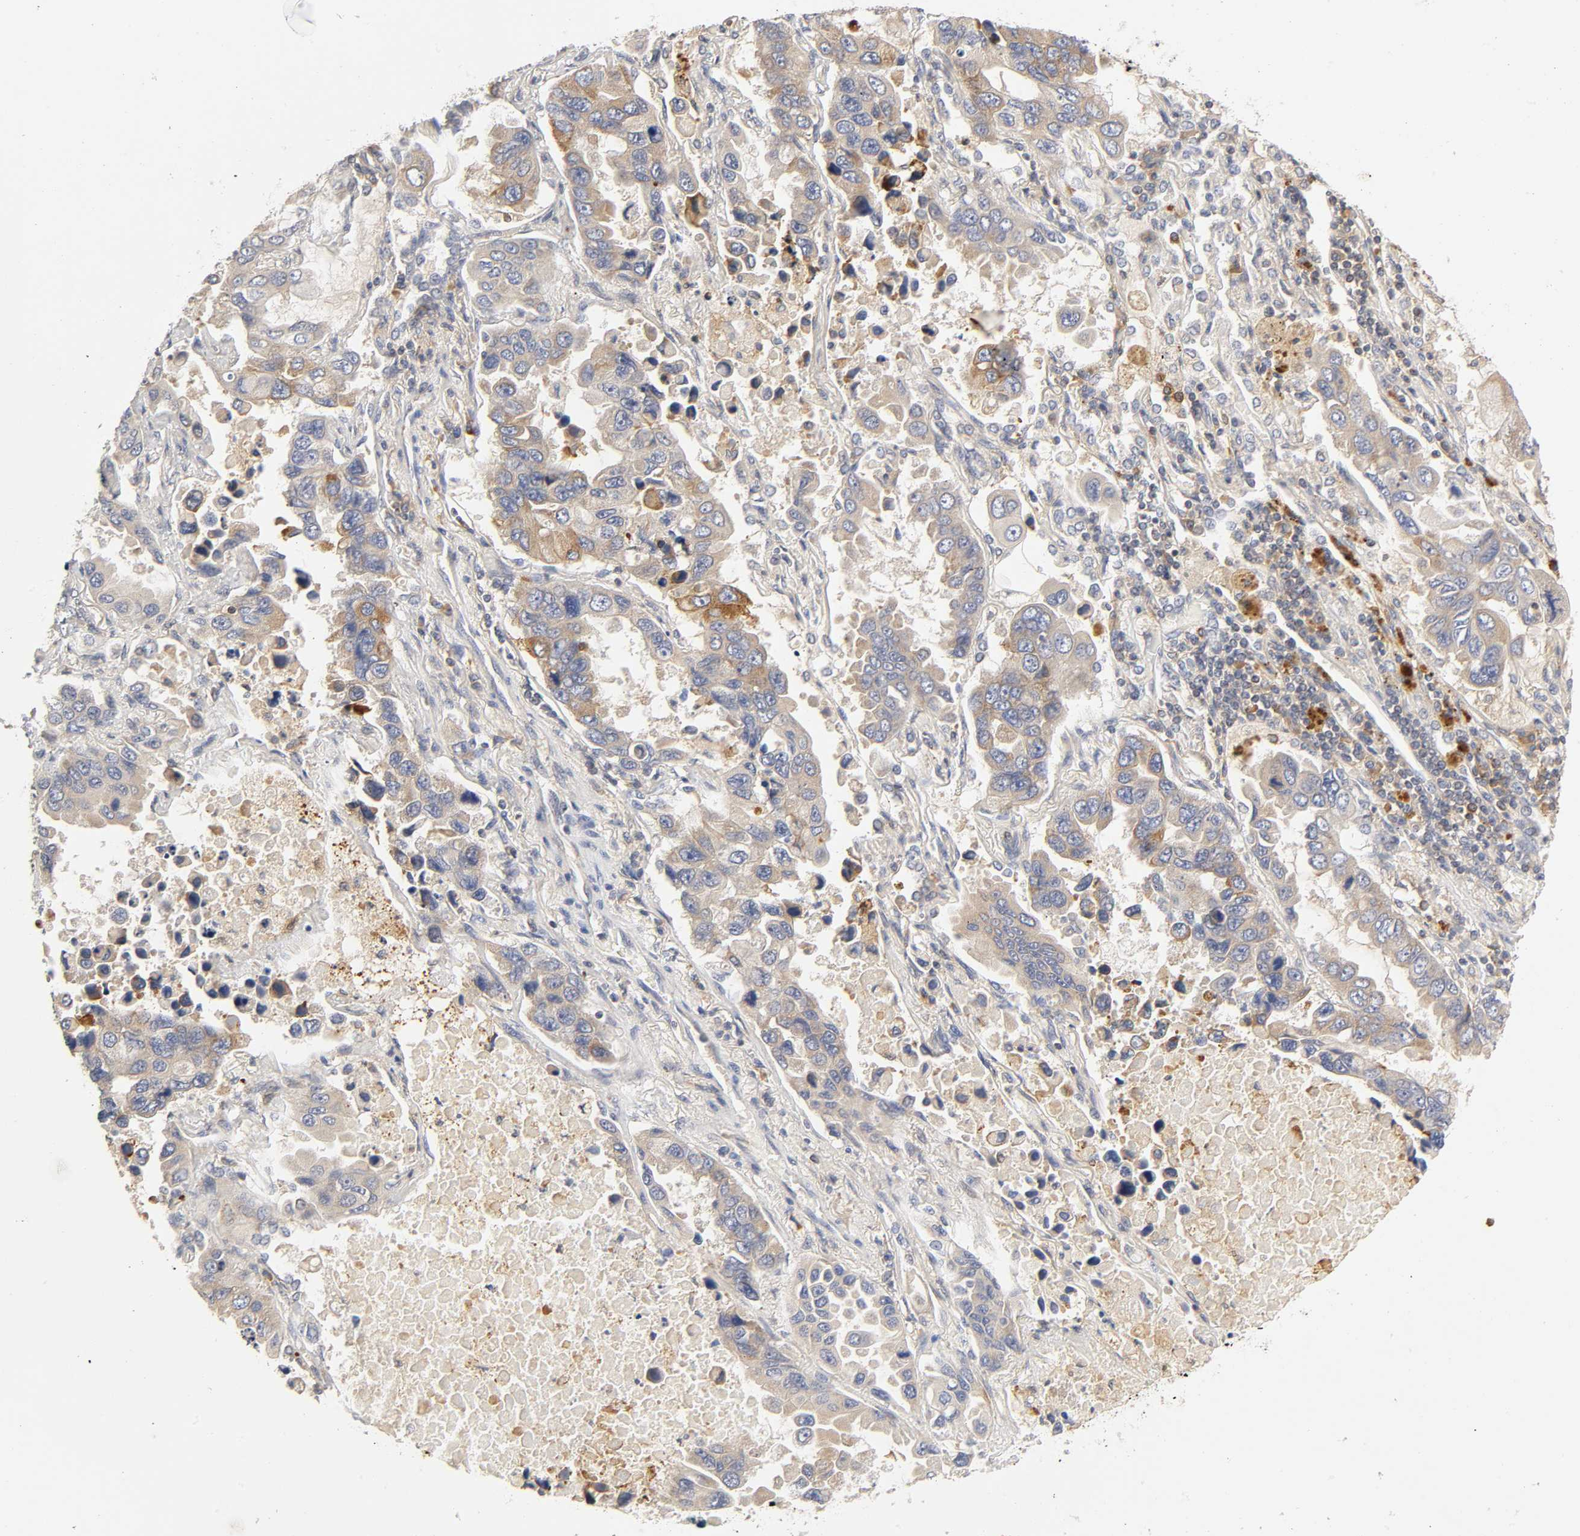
{"staining": {"intensity": "weak", "quantity": ">75%", "location": "cytoplasmic/membranous"}, "tissue": "lung cancer", "cell_type": "Tumor cells", "image_type": "cancer", "snomed": [{"axis": "morphology", "description": "Adenocarcinoma, NOS"}, {"axis": "topography", "description": "Lung"}], "caption": "Protein expression analysis of human lung adenocarcinoma reveals weak cytoplasmic/membranous expression in approximately >75% of tumor cells.", "gene": "RHOA", "patient": {"sex": "male", "age": 64}}